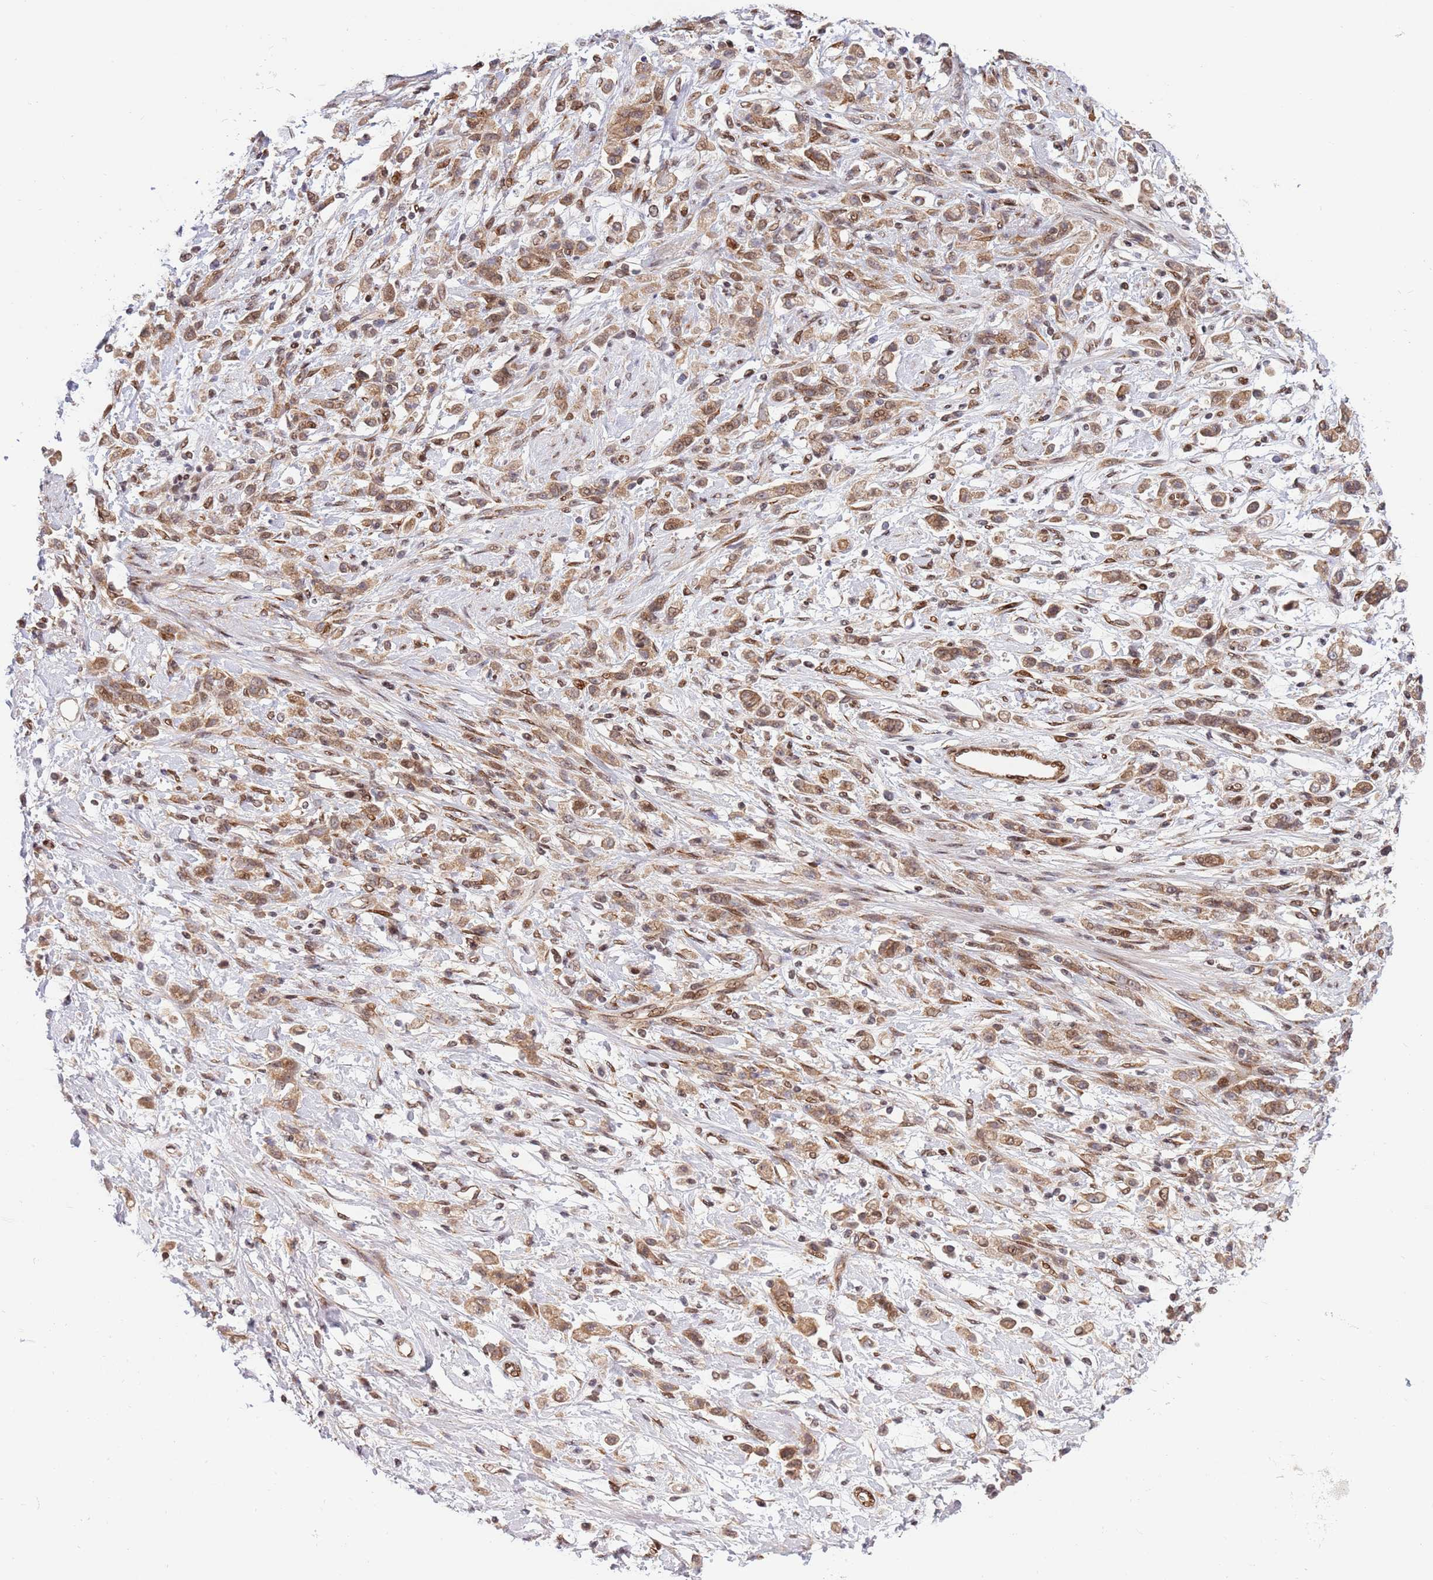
{"staining": {"intensity": "moderate", "quantity": ">75%", "location": "cytoplasmic/membranous,nuclear"}, "tissue": "stomach cancer", "cell_type": "Tumor cells", "image_type": "cancer", "snomed": [{"axis": "morphology", "description": "Adenocarcinoma, NOS"}, {"axis": "topography", "description": "Stomach"}], "caption": "Protein analysis of stomach cancer tissue displays moderate cytoplasmic/membranous and nuclear positivity in approximately >75% of tumor cells.", "gene": "TBX10", "patient": {"sex": "female", "age": 60}}